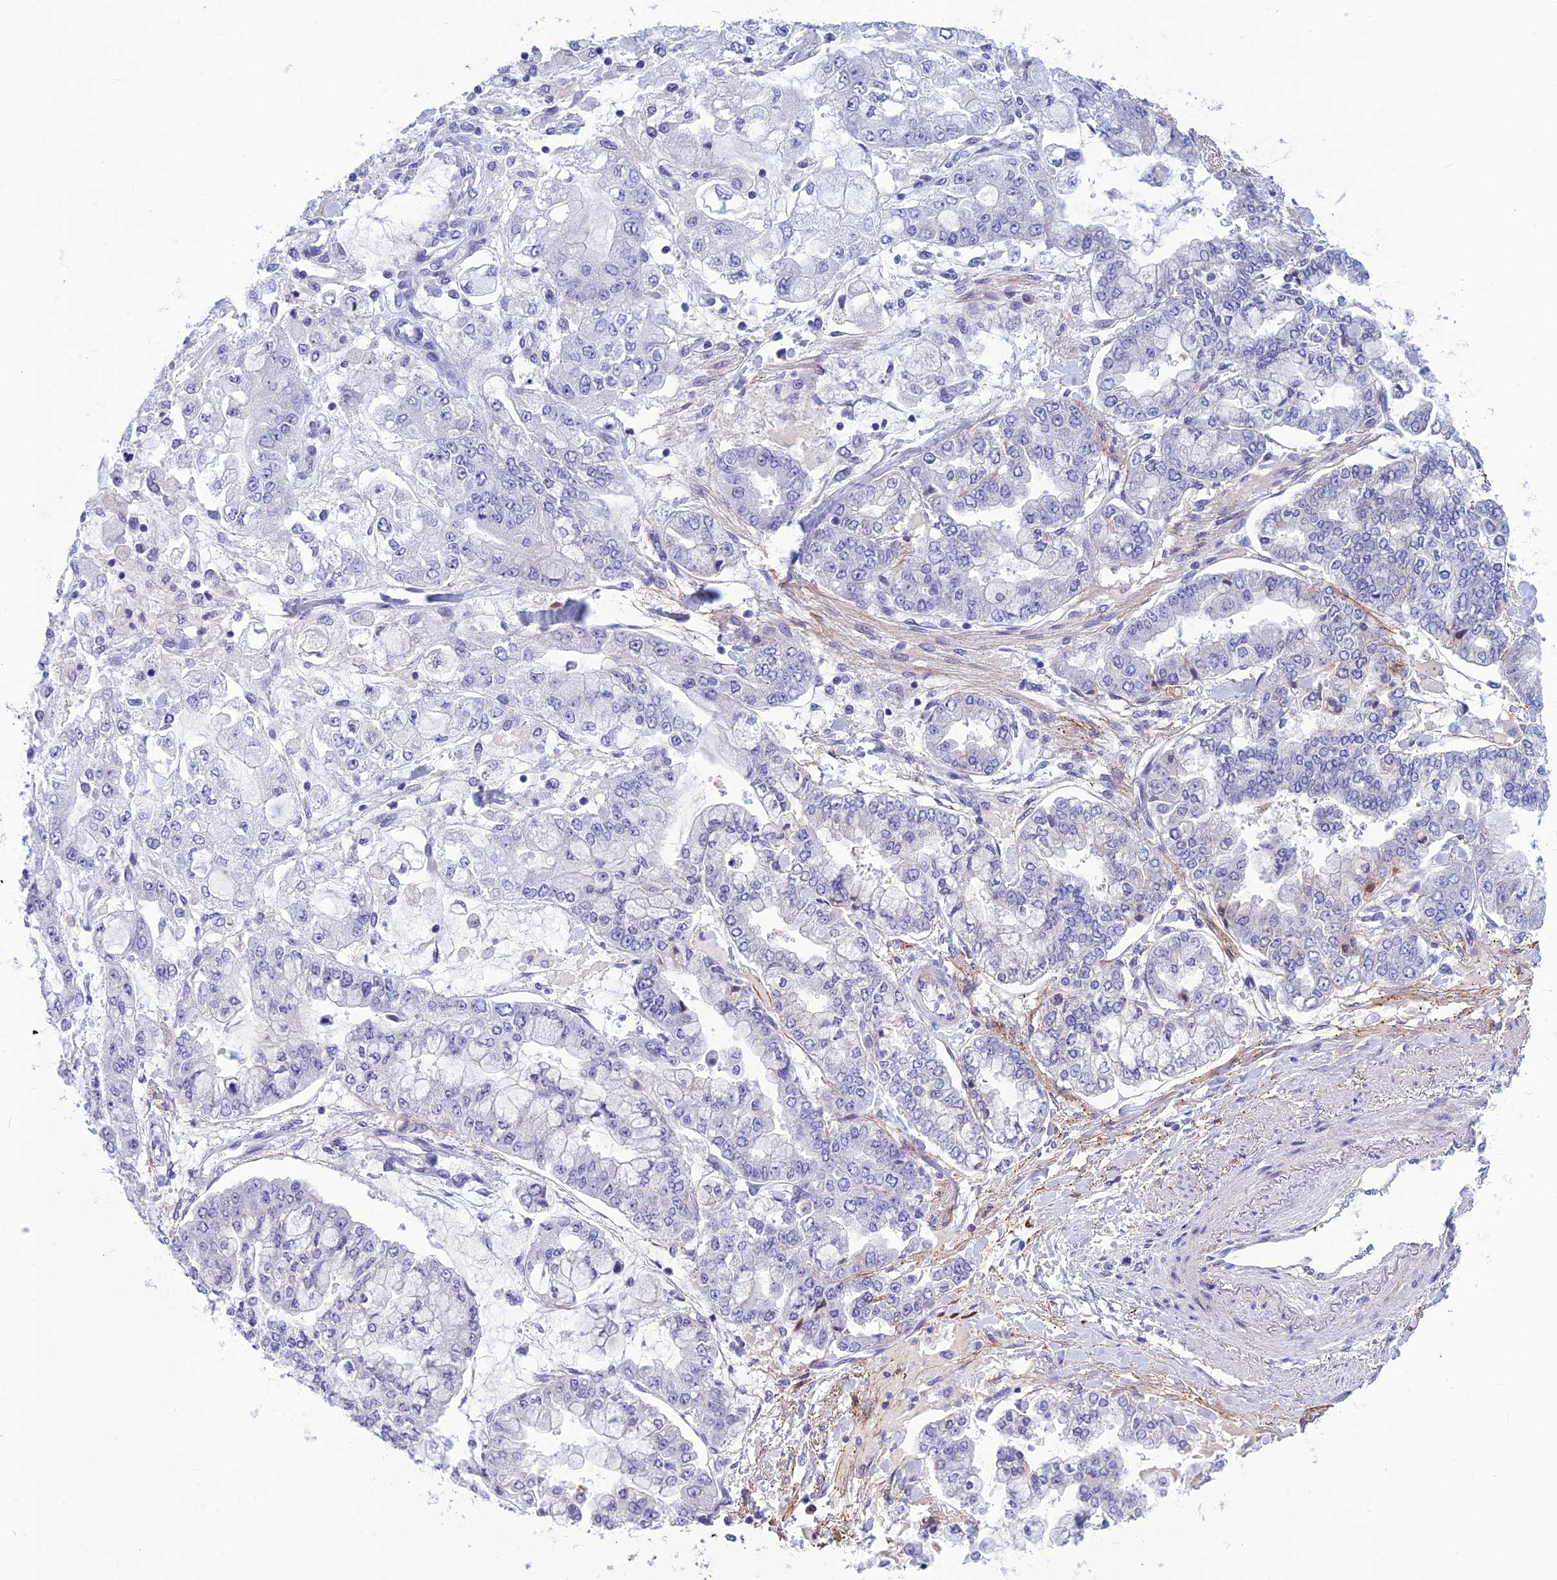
{"staining": {"intensity": "negative", "quantity": "none", "location": "none"}, "tissue": "stomach cancer", "cell_type": "Tumor cells", "image_type": "cancer", "snomed": [{"axis": "morphology", "description": "Normal tissue, NOS"}, {"axis": "morphology", "description": "Adenocarcinoma, NOS"}, {"axis": "topography", "description": "Stomach, upper"}, {"axis": "topography", "description": "Stomach"}], "caption": "Tumor cells are negative for protein expression in human stomach adenocarcinoma. Nuclei are stained in blue.", "gene": "BBS2", "patient": {"sex": "male", "age": 76}}